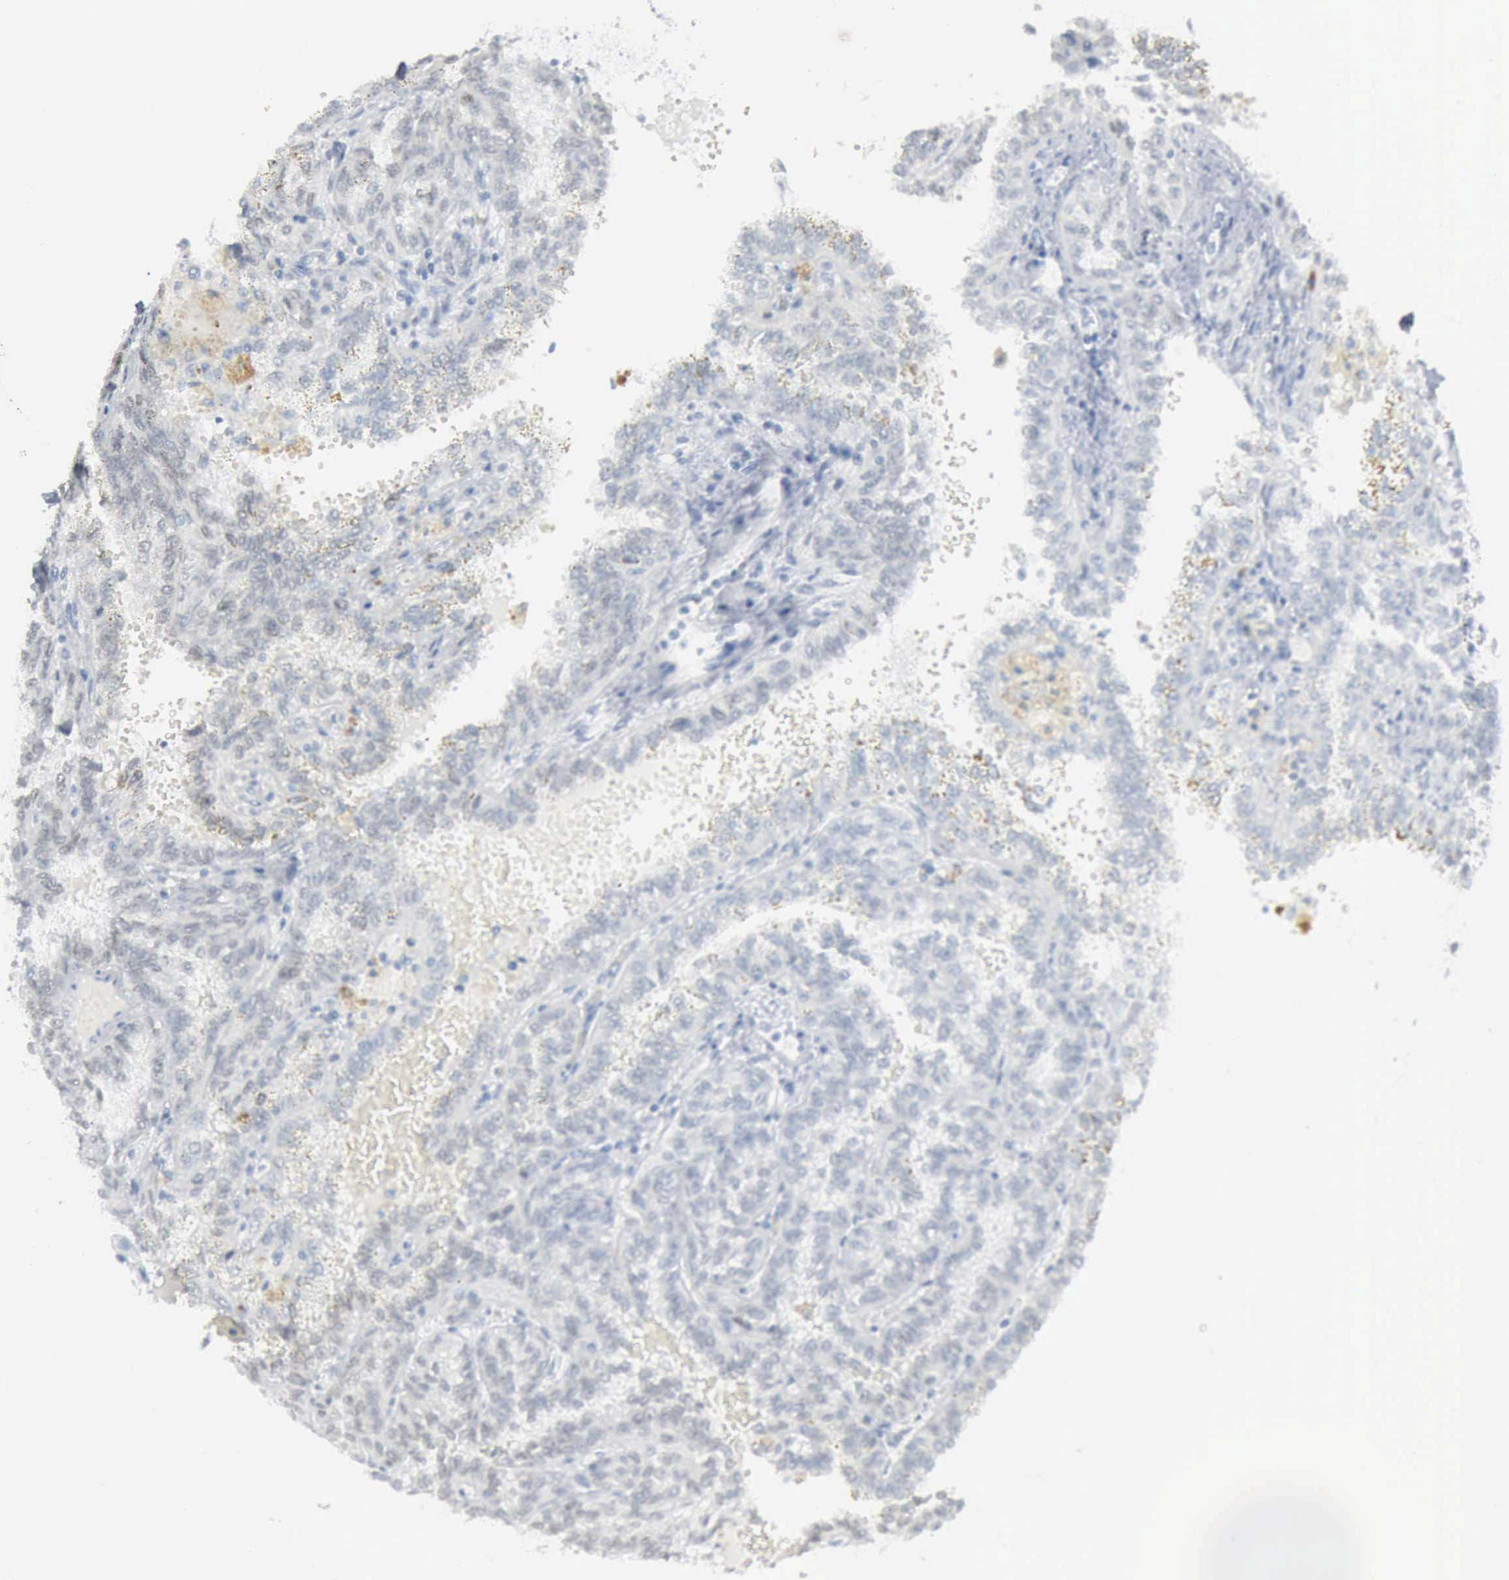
{"staining": {"intensity": "weak", "quantity": "25%-75%", "location": "nuclear"}, "tissue": "renal cancer", "cell_type": "Tumor cells", "image_type": "cancer", "snomed": [{"axis": "morphology", "description": "Inflammation, NOS"}, {"axis": "morphology", "description": "Adenocarcinoma, NOS"}, {"axis": "topography", "description": "Kidney"}], "caption": "A low amount of weak nuclear positivity is seen in approximately 25%-75% of tumor cells in adenocarcinoma (renal) tissue.", "gene": "FGF2", "patient": {"sex": "male", "age": 68}}